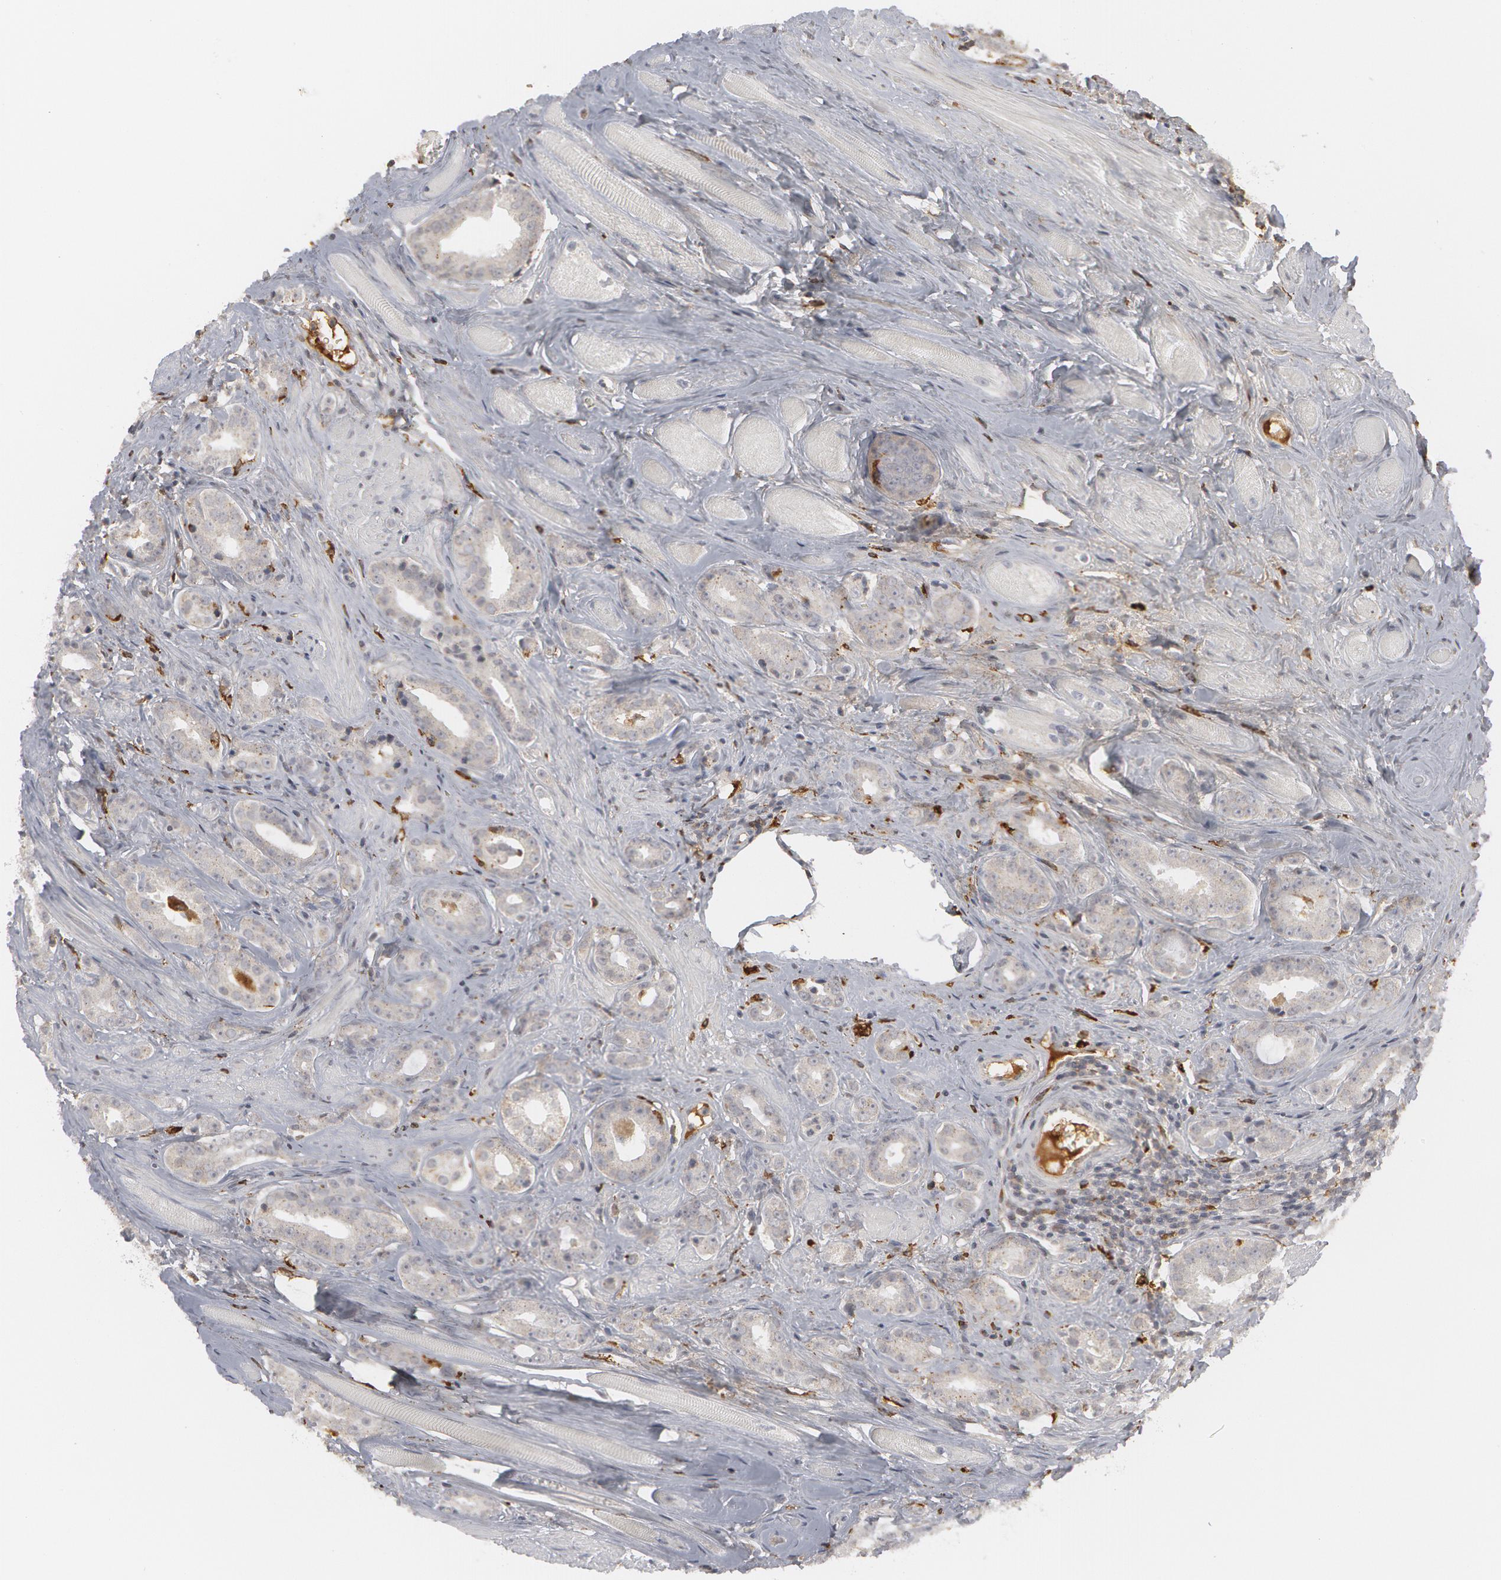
{"staining": {"intensity": "negative", "quantity": "none", "location": "none"}, "tissue": "prostate cancer", "cell_type": "Tumor cells", "image_type": "cancer", "snomed": [{"axis": "morphology", "description": "Adenocarcinoma, Medium grade"}, {"axis": "topography", "description": "Prostate"}], "caption": "A high-resolution photomicrograph shows immunohistochemistry staining of prostate cancer (medium-grade adenocarcinoma), which reveals no significant positivity in tumor cells.", "gene": "C1QC", "patient": {"sex": "male", "age": 53}}